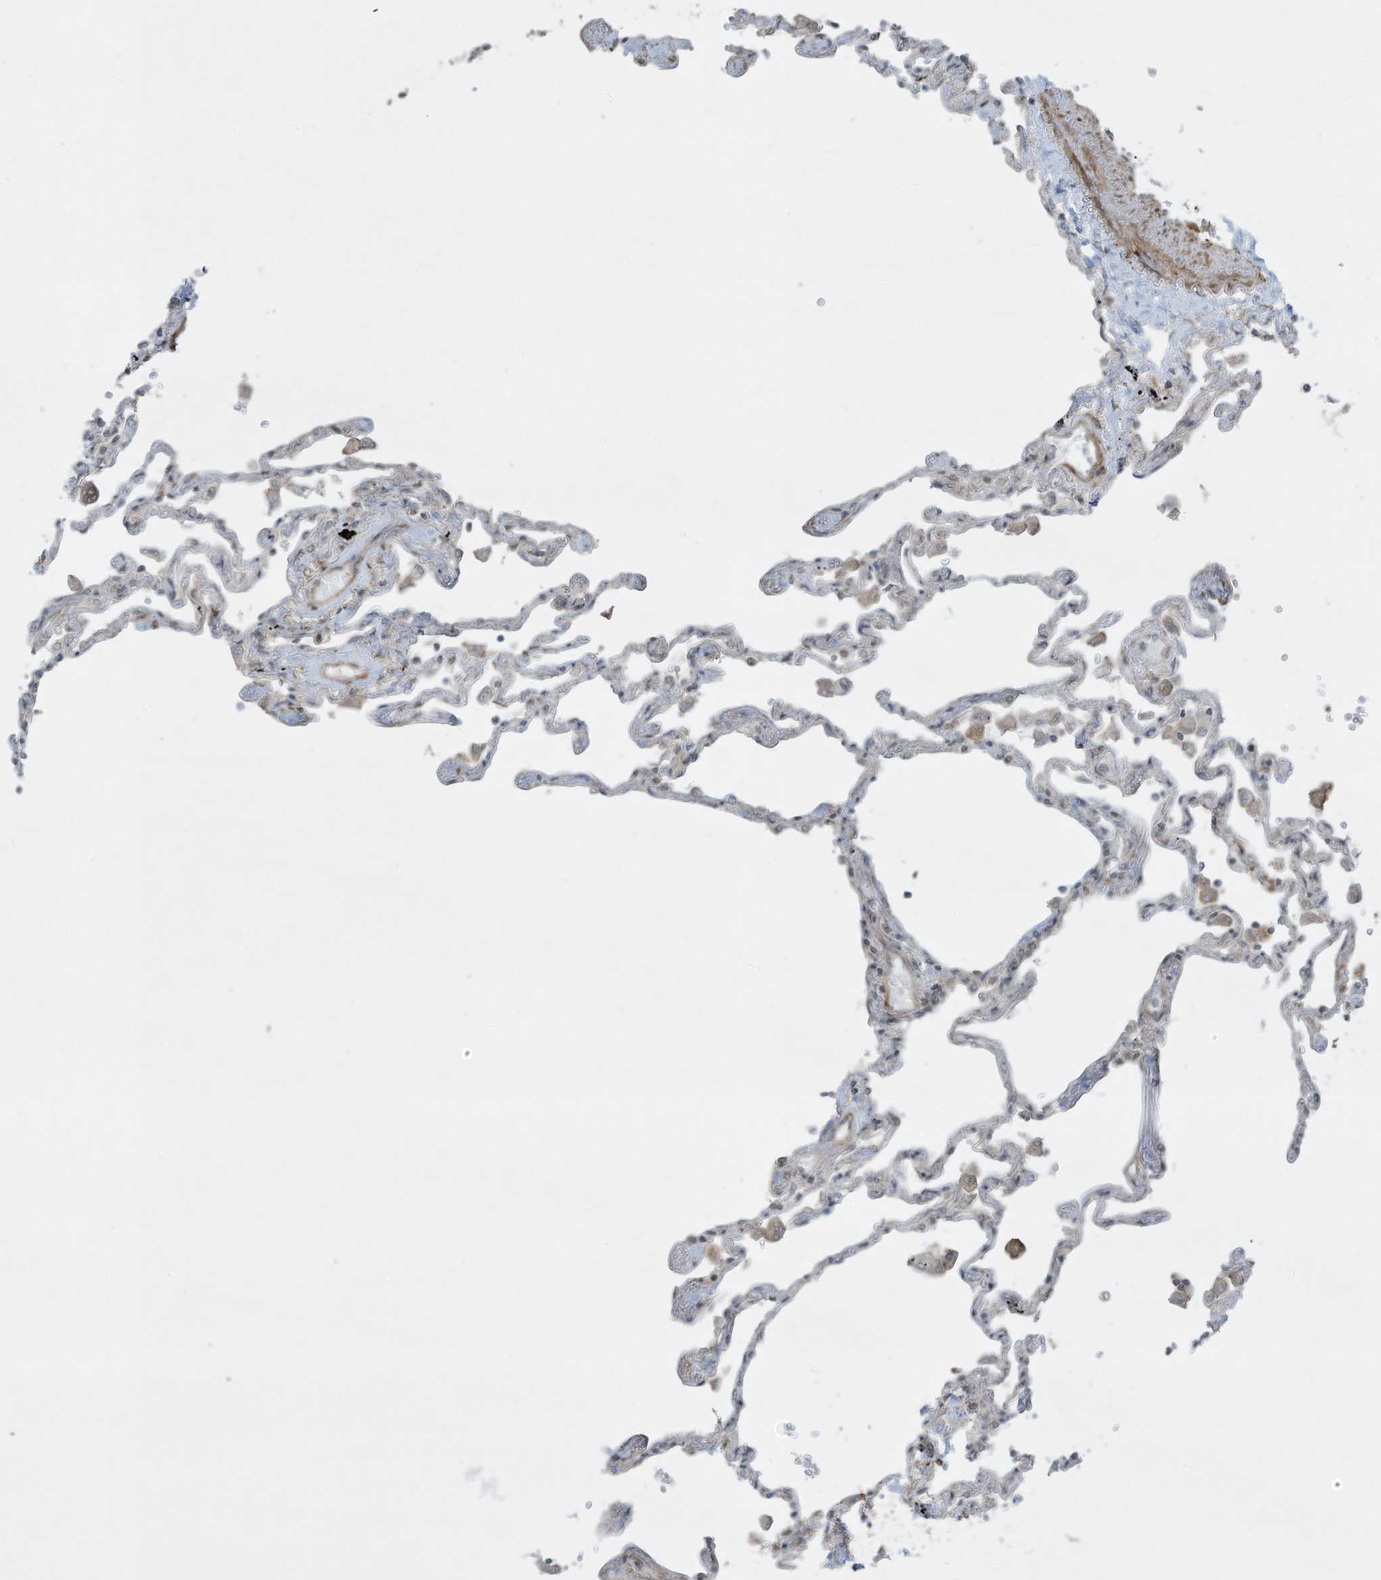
{"staining": {"intensity": "moderate", "quantity": "<25%", "location": "cytoplasmic/membranous"}, "tissue": "lung", "cell_type": "Alveolar cells", "image_type": "normal", "snomed": [{"axis": "morphology", "description": "Normal tissue, NOS"}, {"axis": "topography", "description": "Lung"}], "caption": "Immunohistochemical staining of unremarkable lung shows low levels of moderate cytoplasmic/membranous expression in about <25% of alveolar cells.", "gene": "ZNF263", "patient": {"sex": "female", "age": 67}}